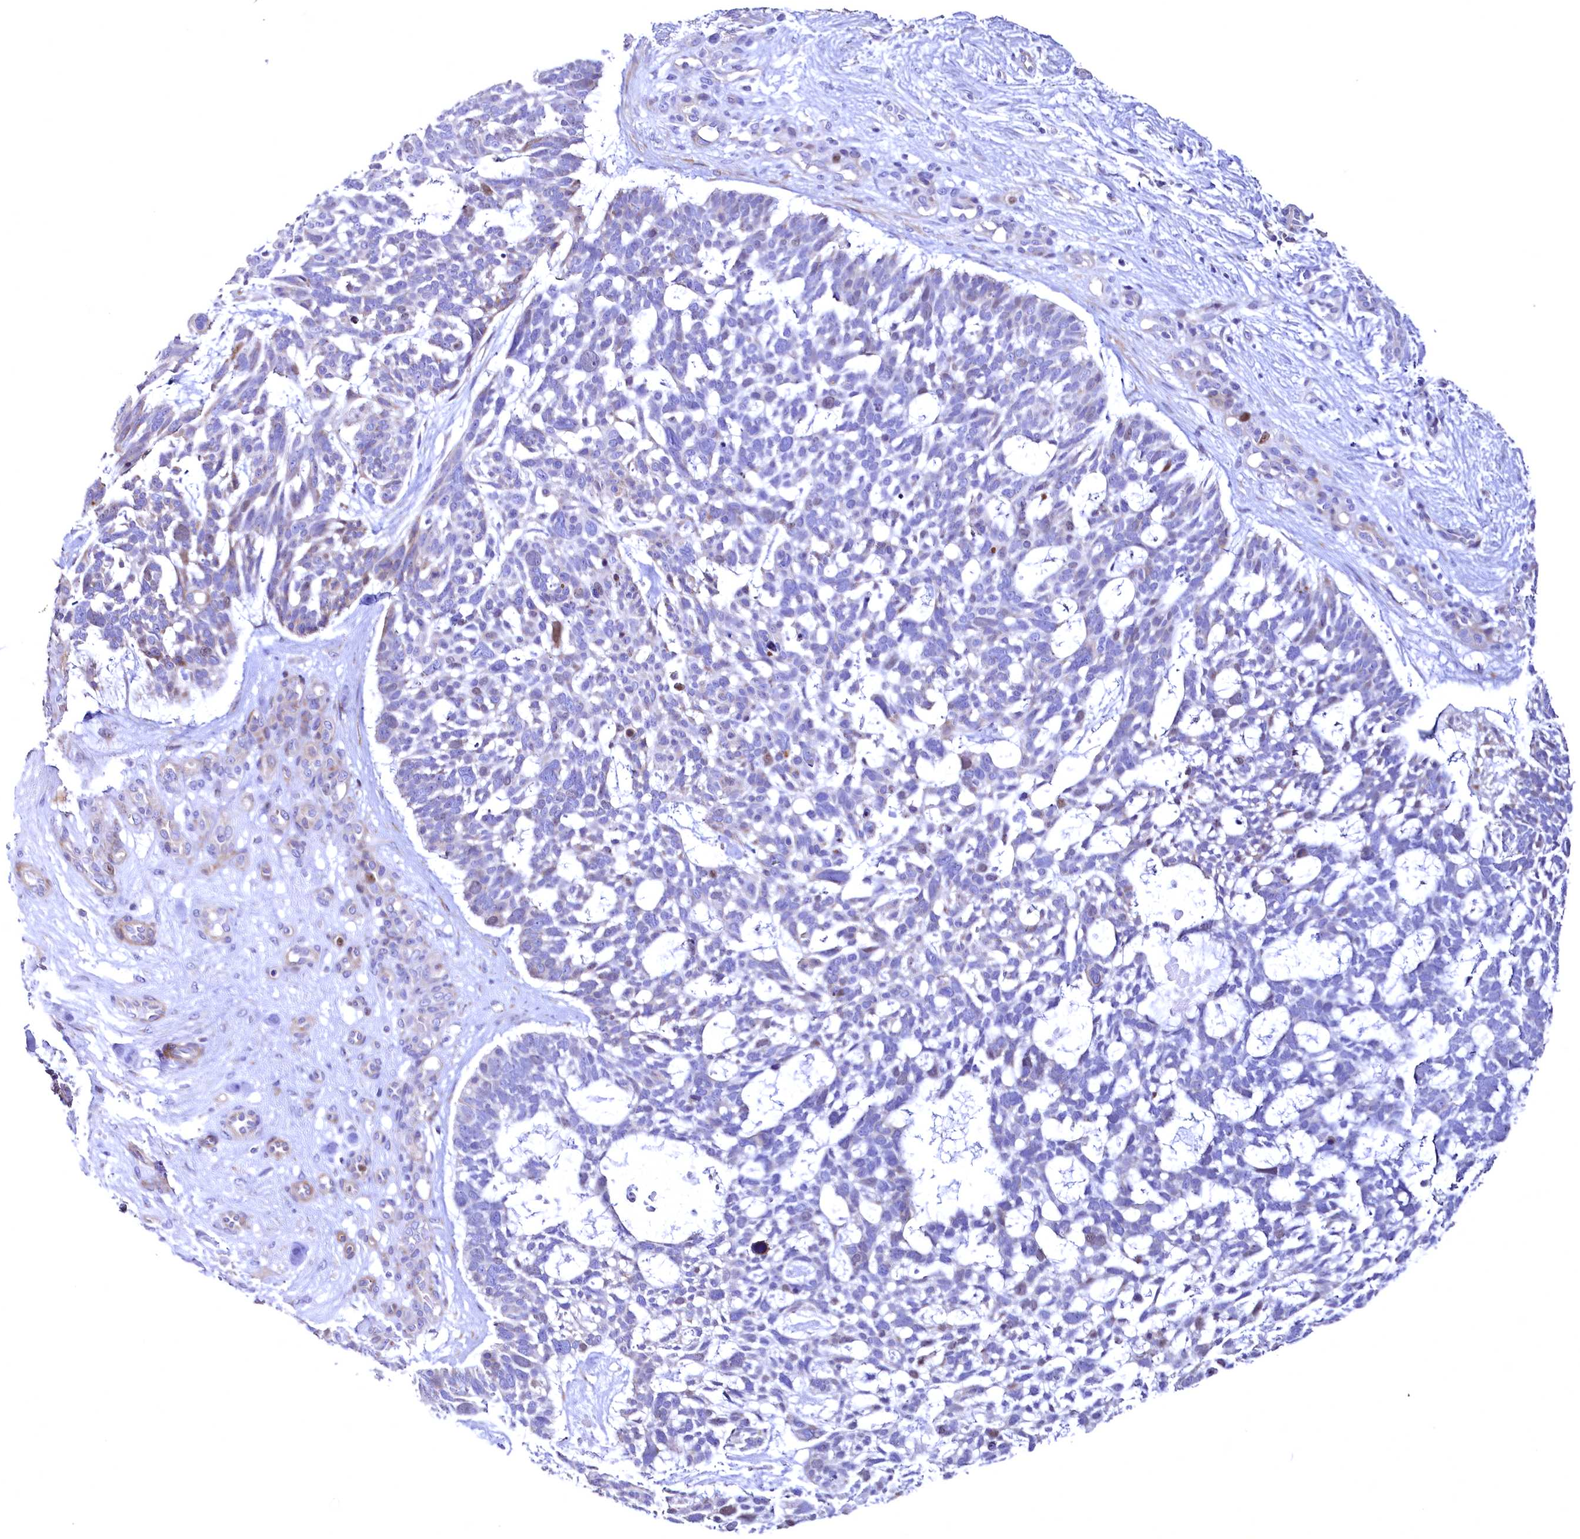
{"staining": {"intensity": "negative", "quantity": "none", "location": "none"}, "tissue": "skin cancer", "cell_type": "Tumor cells", "image_type": "cancer", "snomed": [{"axis": "morphology", "description": "Basal cell carcinoma"}, {"axis": "topography", "description": "Skin"}], "caption": "The histopathology image displays no staining of tumor cells in skin cancer.", "gene": "WNT8A", "patient": {"sex": "male", "age": 88}}